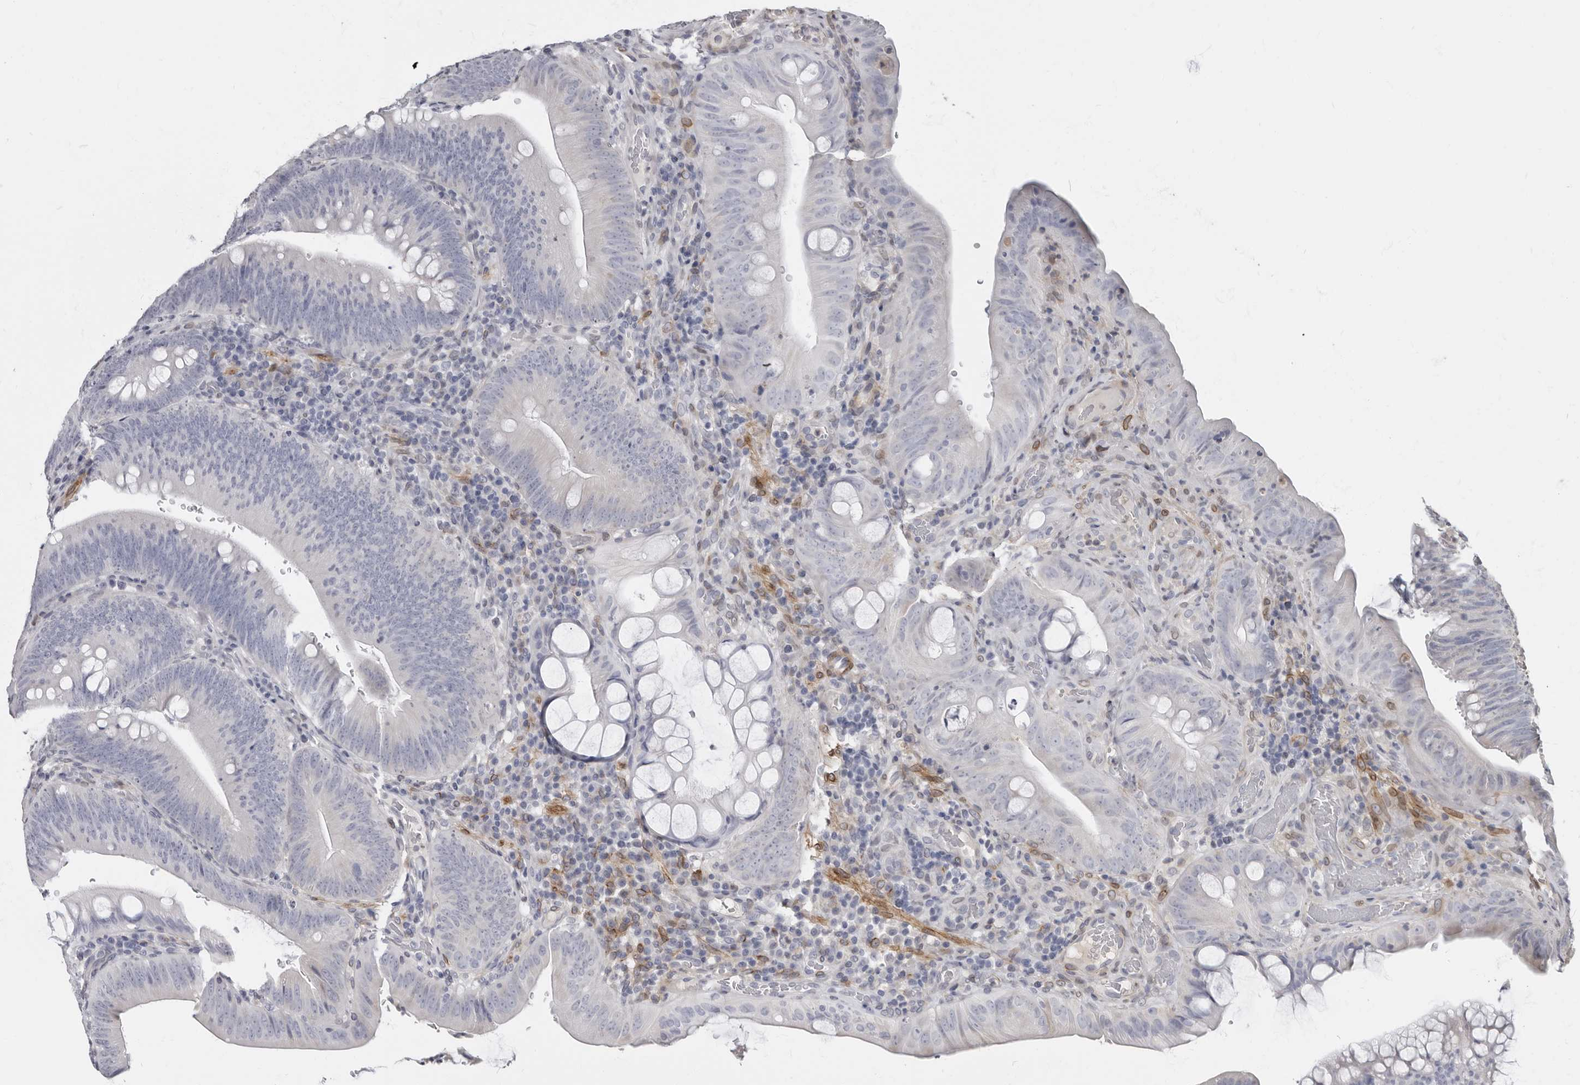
{"staining": {"intensity": "negative", "quantity": "none", "location": "none"}, "tissue": "colorectal cancer", "cell_type": "Tumor cells", "image_type": "cancer", "snomed": [{"axis": "morphology", "description": "Normal tissue, NOS"}, {"axis": "topography", "description": "Colon"}], "caption": "Colorectal cancer was stained to show a protein in brown. There is no significant expression in tumor cells.", "gene": "MRGPRF", "patient": {"sex": "female", "age": 82}}